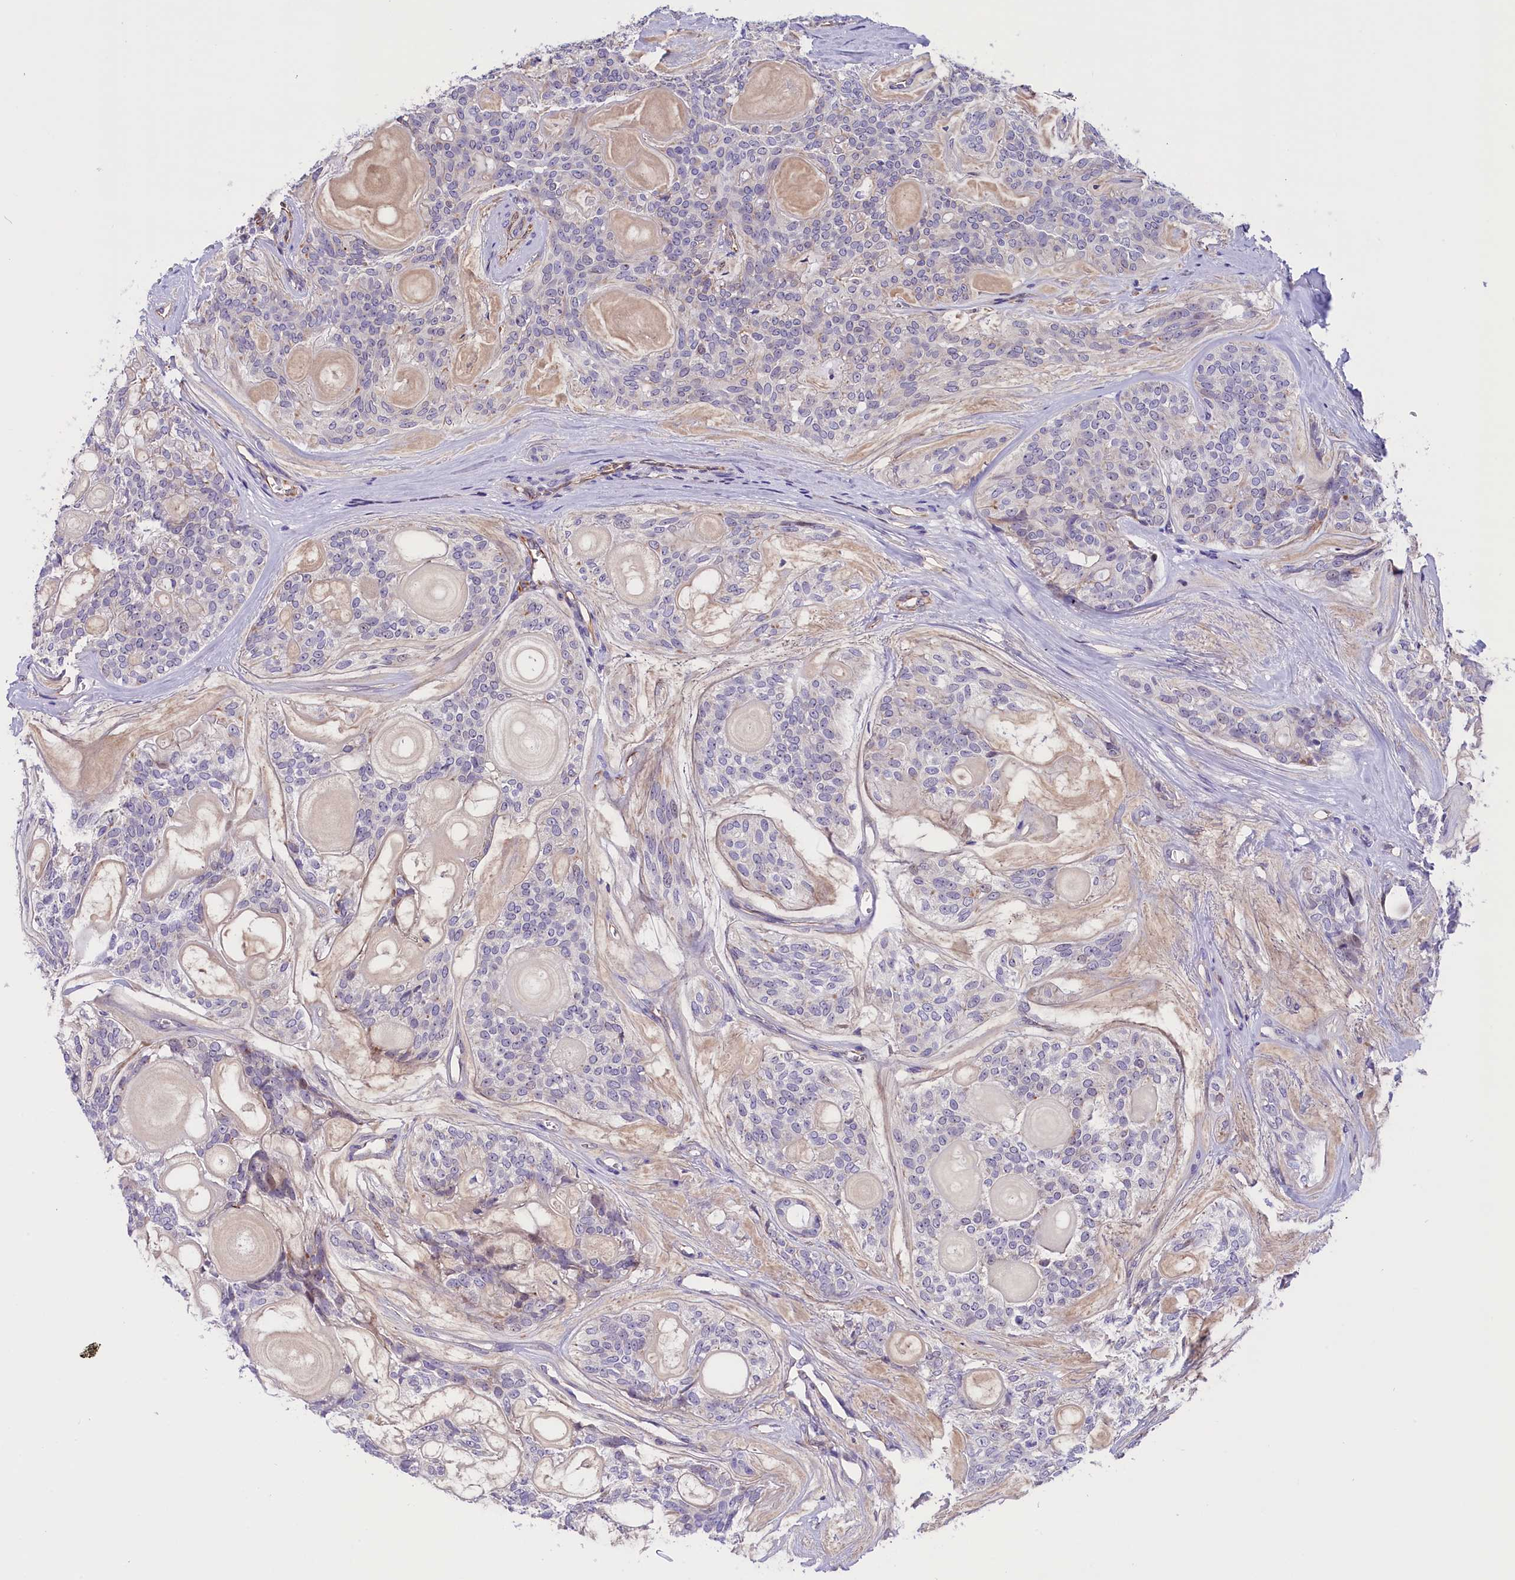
{"staining": {"intensity": "negative", "quantity": "none", "location": "none"}, "tissue": "head and neck cancer", "cell_type": "Tumor cells", "image_type": "cancer", "snomed": [{"axis": "morphology", "description": "Adenocarcinoma, NOS"}, {"axis": "topography", "description": "Head-Neck"}], "caption": "This is a photomicrograph of immunohistochemistry staining of adenocarcinoma (head and neck), which shows no expression in tumor cells.", "gene": "CCDC32", "patient": {"sex": "male", "age": 66}}